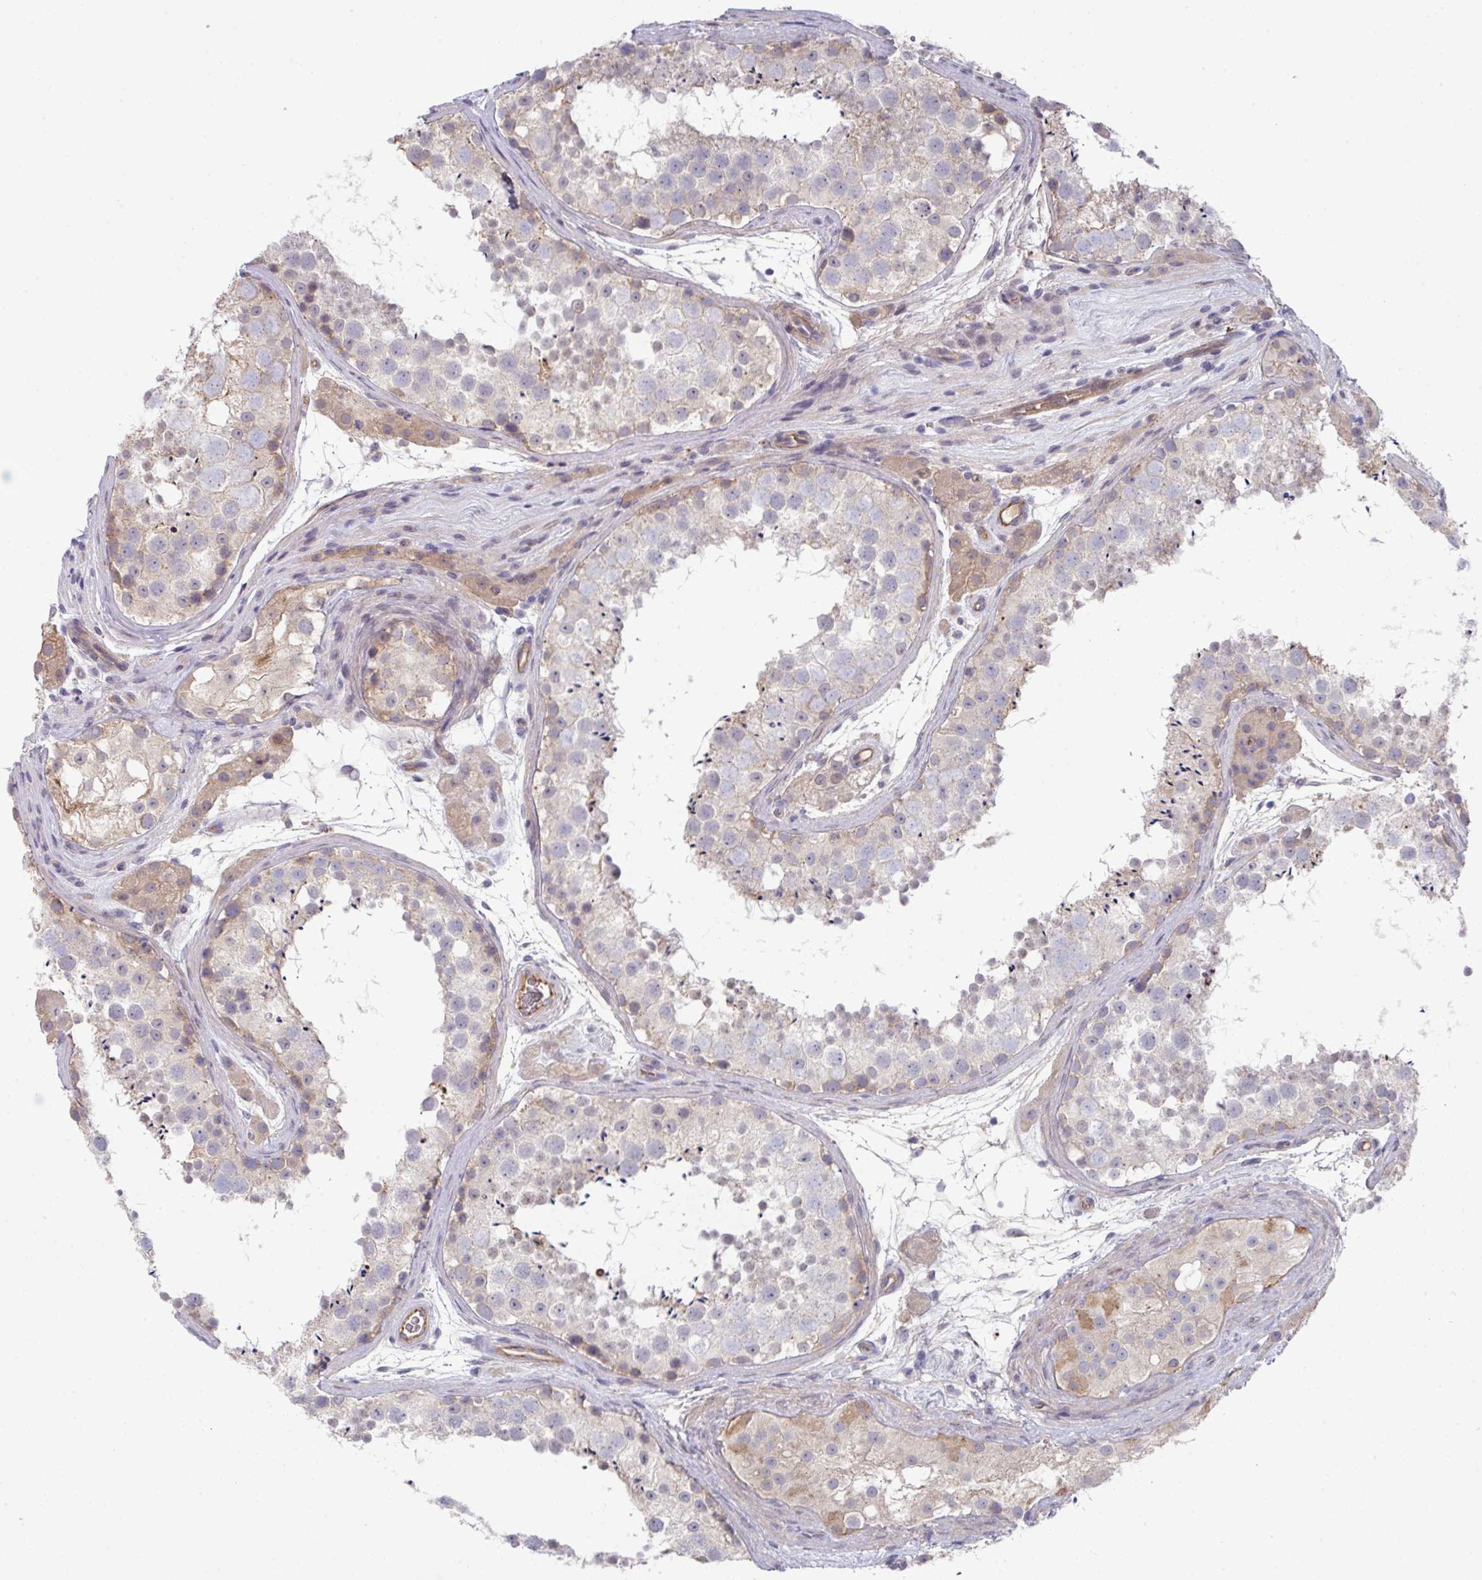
{"staining": {"intensity": "weak", "quantity": "<25%", "location": "cytoplasmic/membranous"}, "tissue": "testis", "cell_type": "Cells in seminiferous ducts", "image_type": "normal", "snomed": [{"axis": "morphology", "description": "Normal tissue, NOS"}, {"axis": "topography", "description": "Testis"}], "caption": "IHC histopathology image of normal human testis stained for a protein (brown), which displays no positivity in cells in seminiferous ducts.", "gene": "PRR5", "patient": {"sex": "male", "age": 41}}